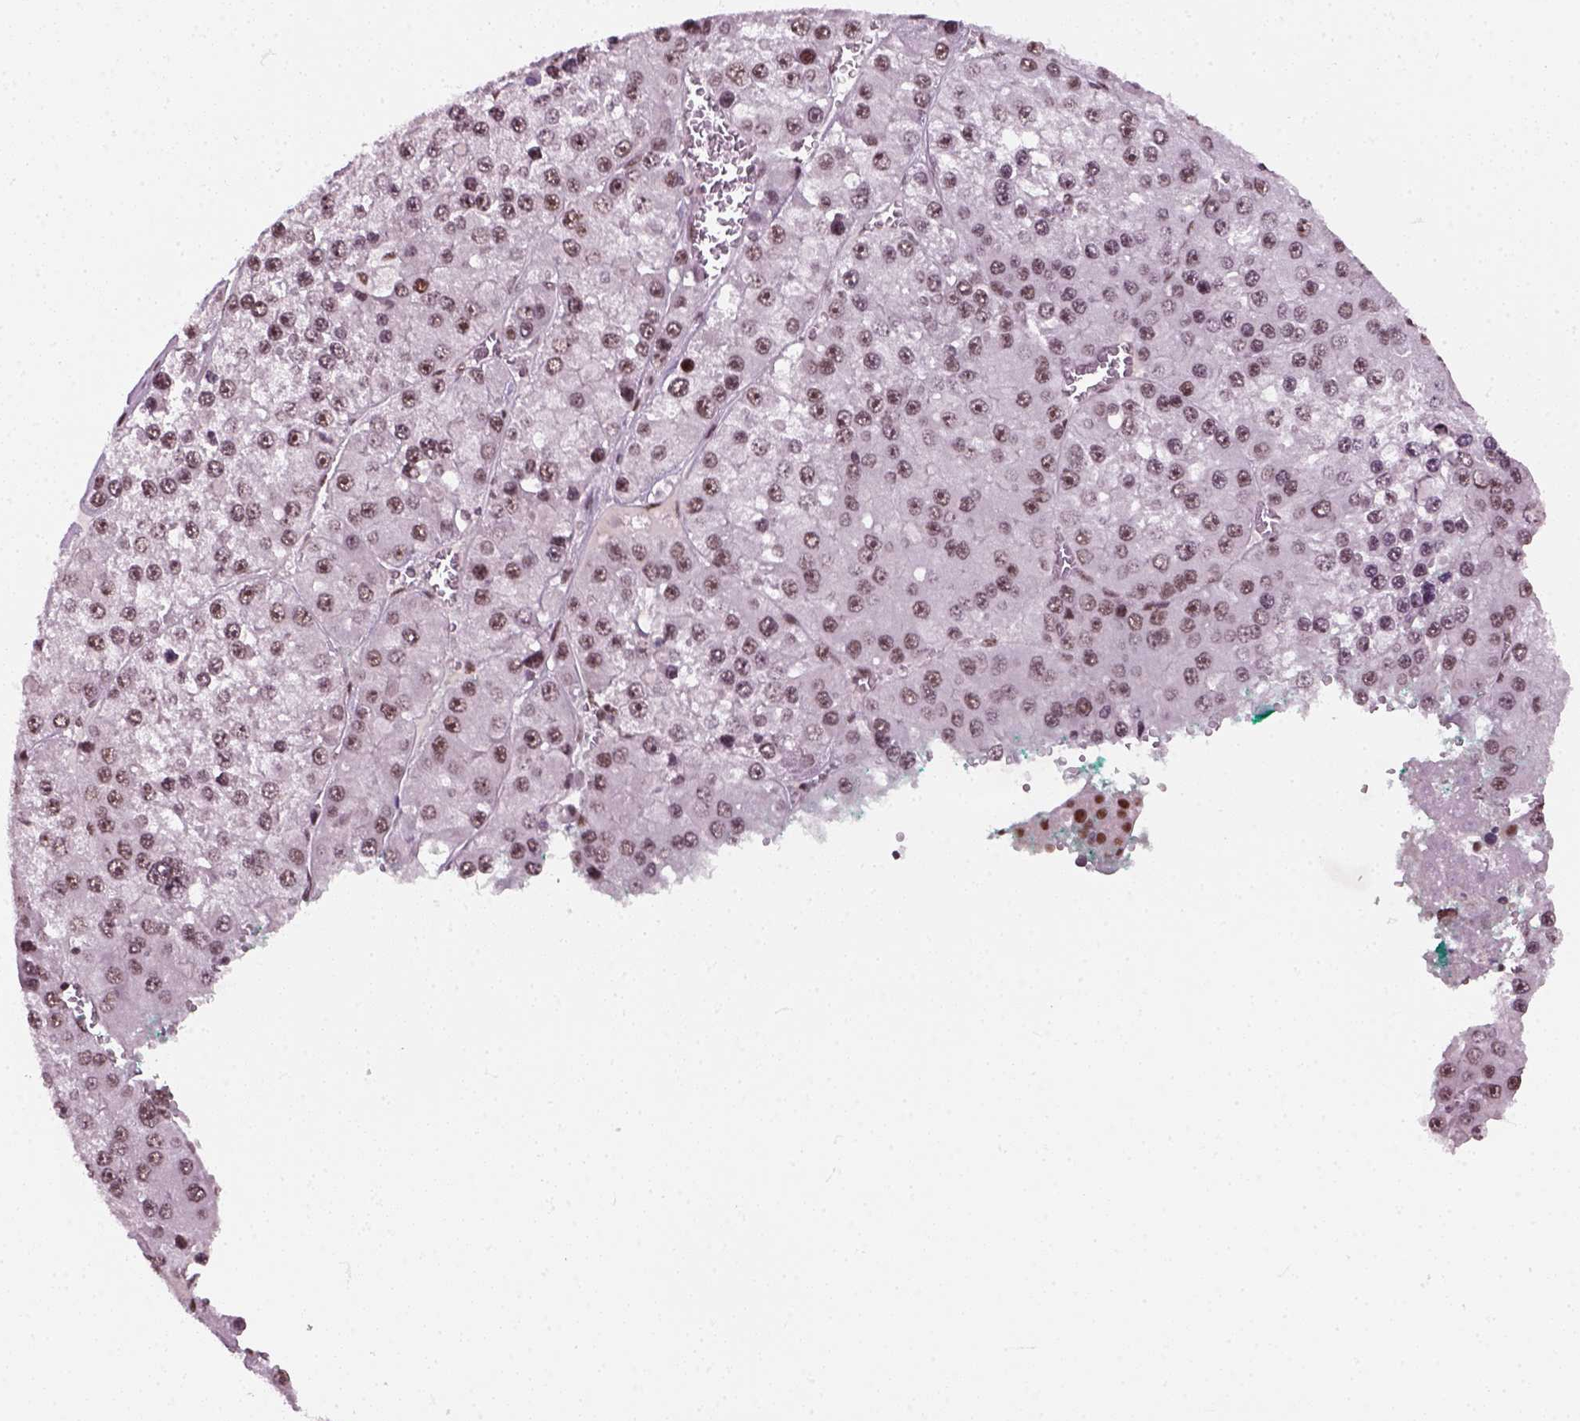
{"staining": {"intensity": "moderate", "quantity": ">75%", "location": "nuclear"}, "tissue": "liver cancer", "cell_type": "Tumor cells", "image_type": "cancer", "snomed": [{"axis": "morphology", "description": "Carcinoma, Hepatocellular, NOS"}, {"axis": "topography", "description": "Liver"}], "caption": "An image of human liver cancer stained for a protein exhibits moderate nuclear brown staining in tumor cells.", "gene": "GTF2F1", "patient": {"sex": "female", "age": 73}}